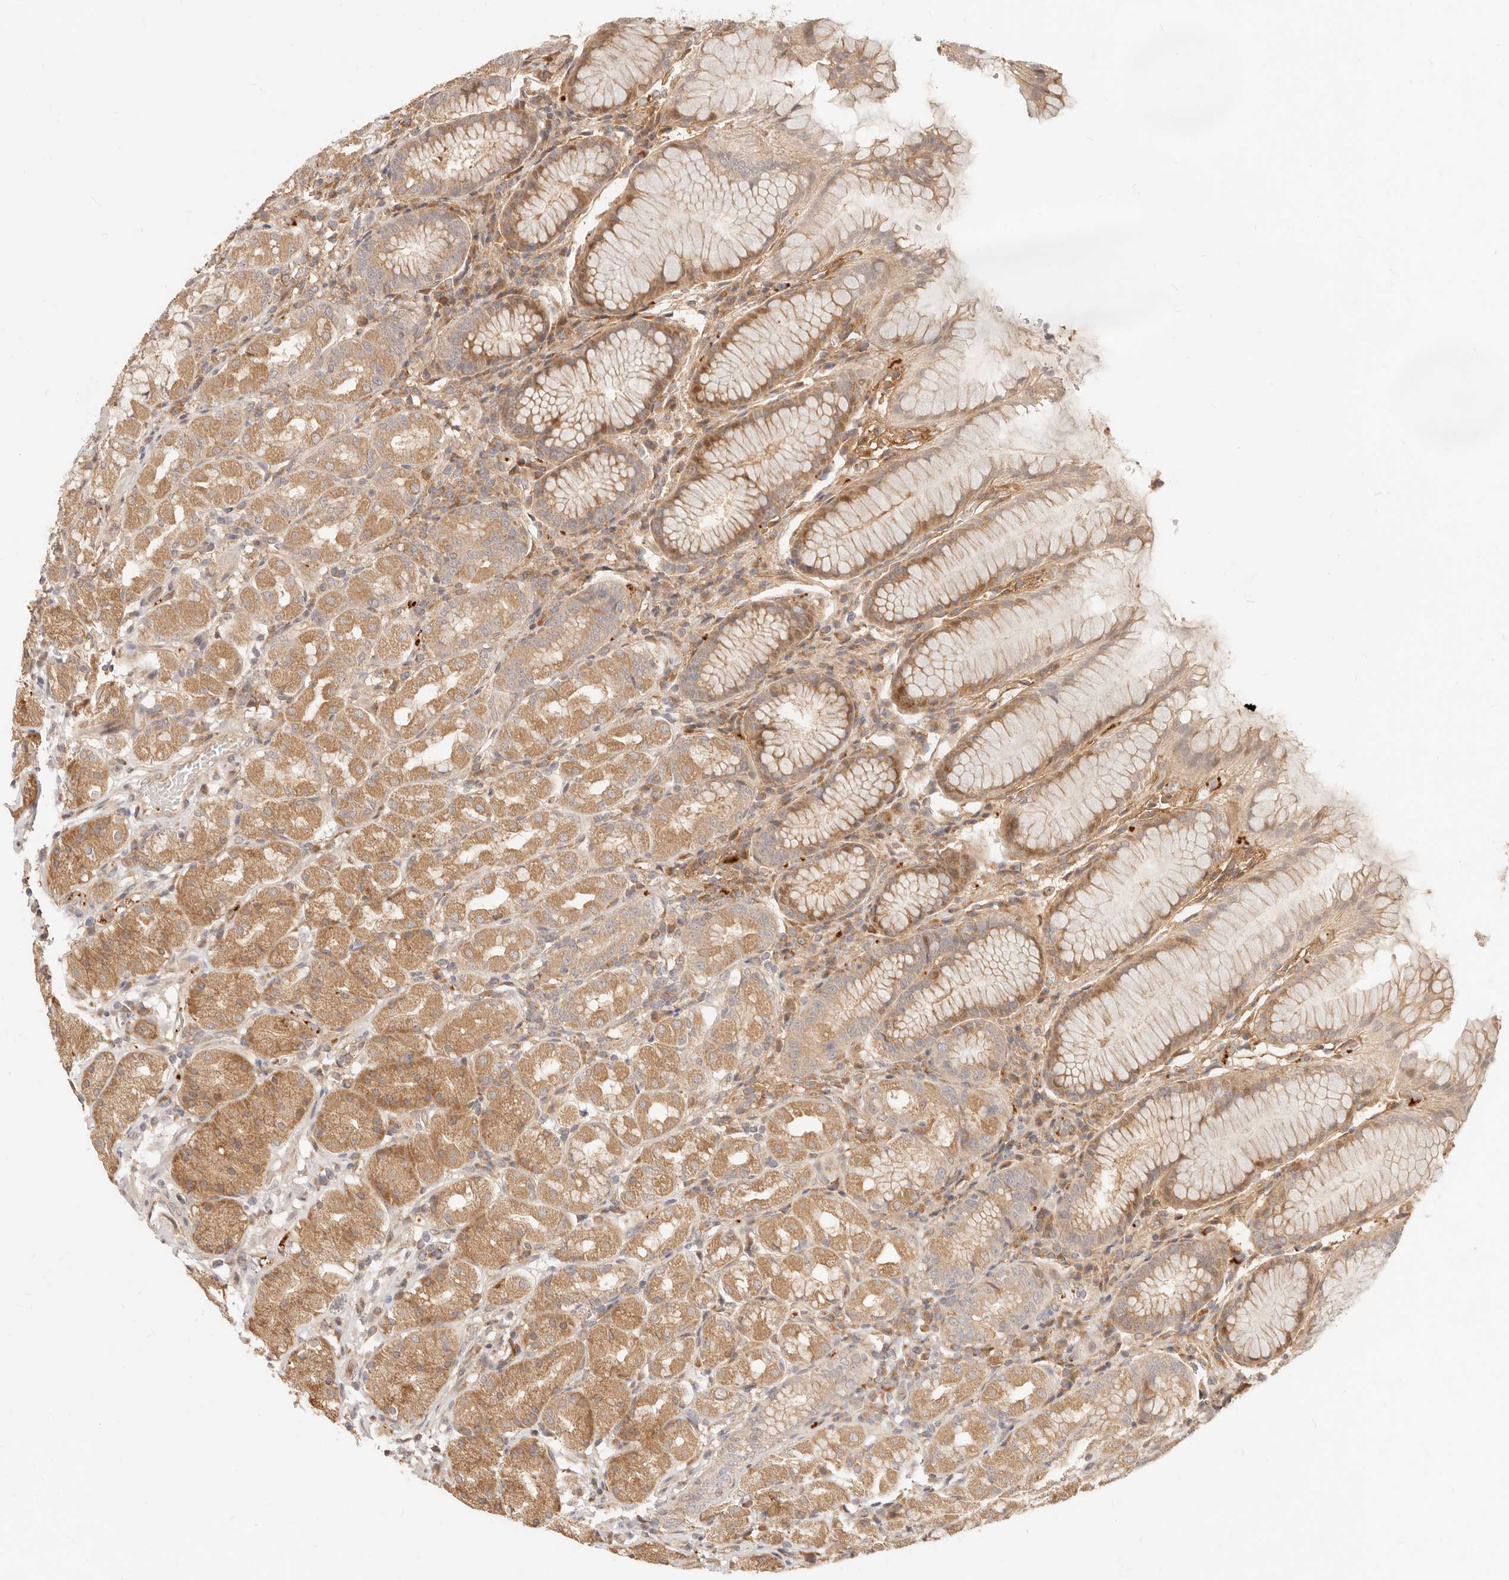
{"staining": {"intensity": "moderate", "quantity": ">75%", "location": "cytoplasmic/membranous"}, "tissue": "stomach", "cell_type": "Glandular cells", "image_type": "normal", "snomed": [{"axis": "morphology", "description": "Normal tissue, NOS"}, {"axis": "topography", "description": "Stomach, lower"}], "caption": "Immunohistochemical staining of unremarkable stomach reveals medium levels of moderate cytoplasmic/membranous positivity in about >75% of glandular cells. The protein is stained brown, and the nuclei are stained in blue (DAB IHC with brightfield microscopy, high magnification).", "gene": "UBXN10", "patient": {"sex": "female", "age": 56}}